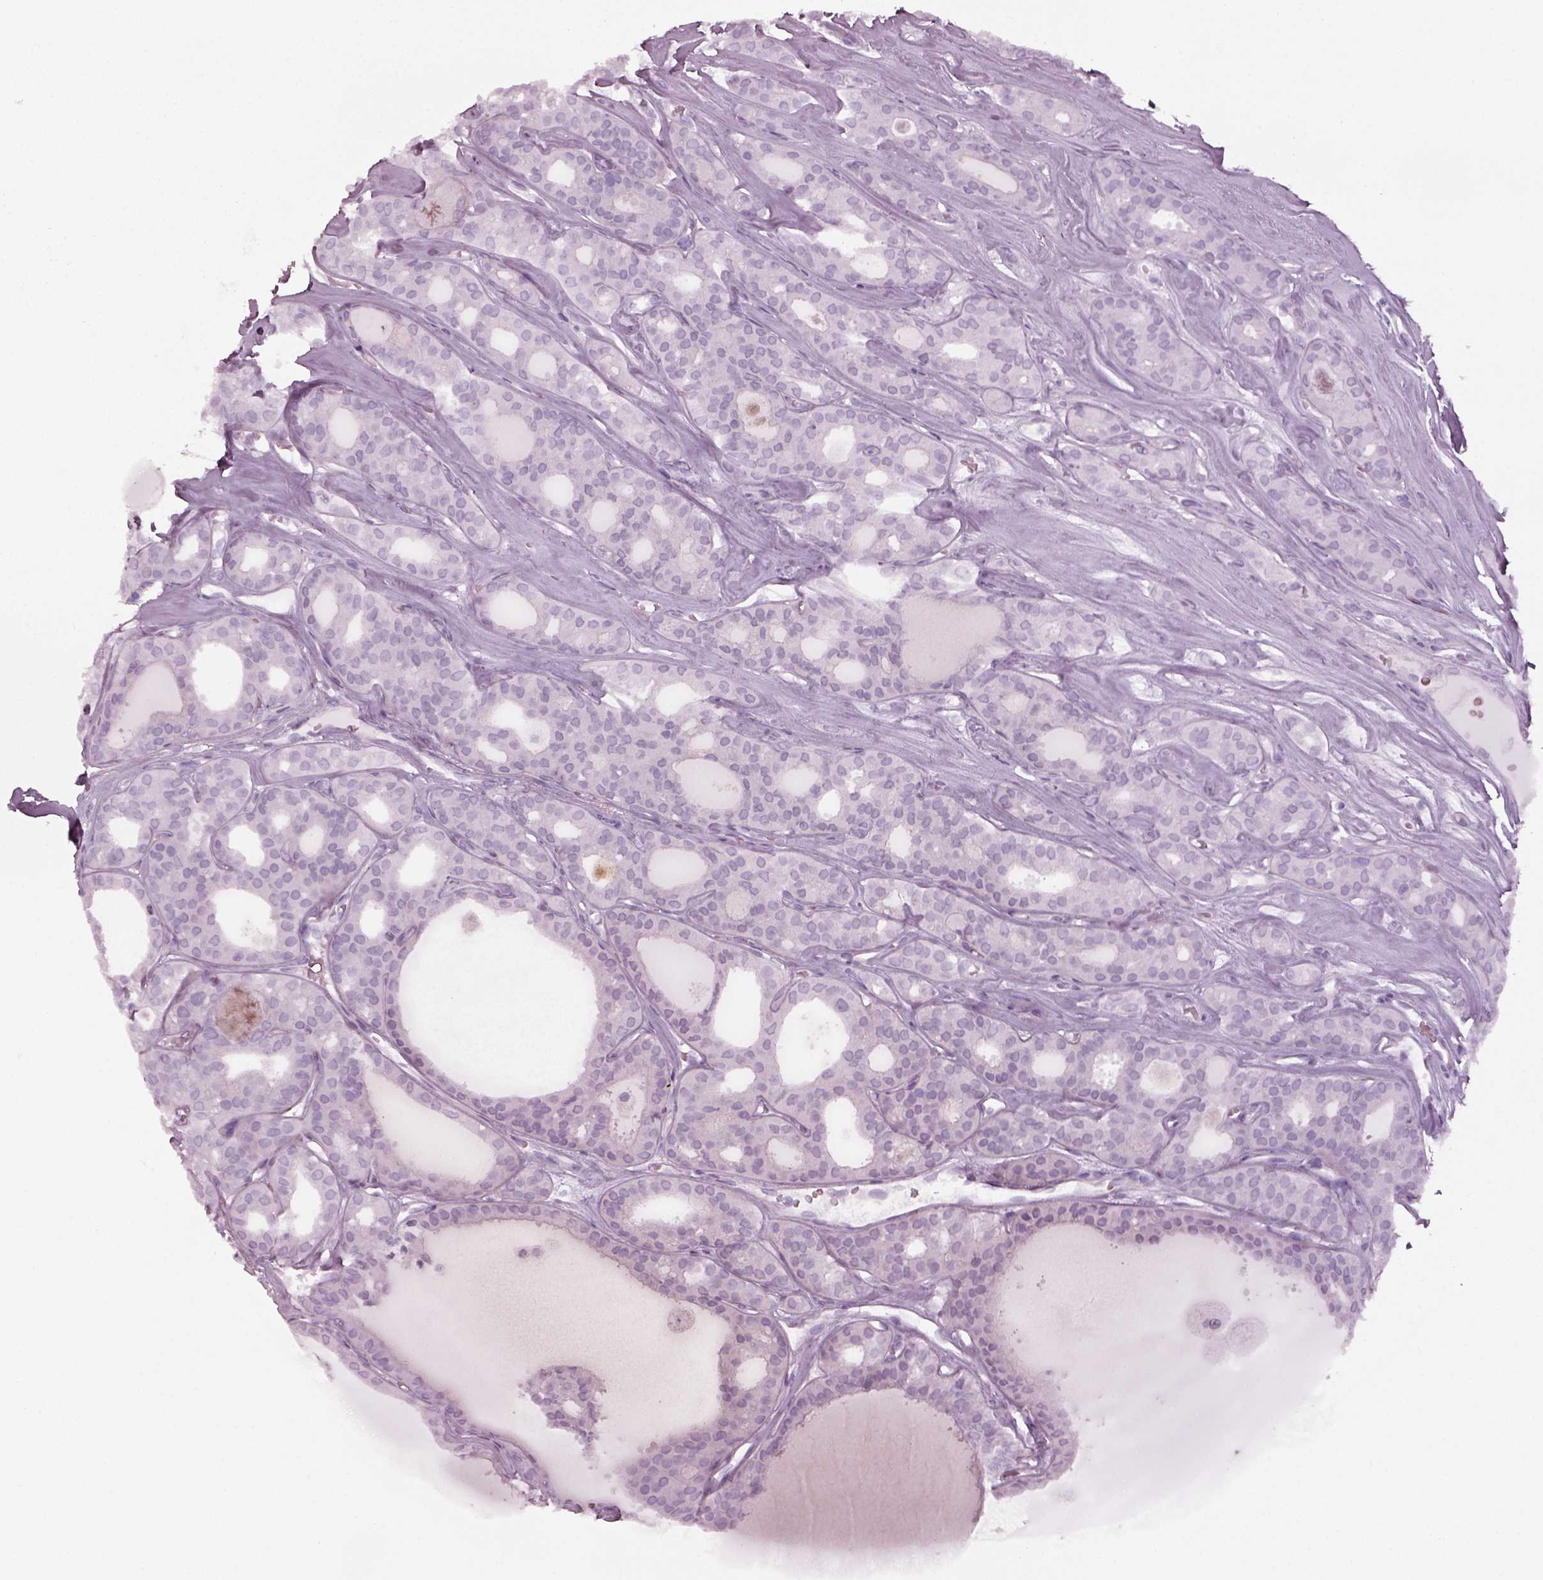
{"staining": {"intensity": "negative", "quantity": "none", "location": "none"}, "tissue": "thyroid cancer", "cell_type": "Tumor cells", "image_type": "cancer", "snomed": [{"axis": "morphology", "description": "Follicular adenoma carcinoma, NOS"}, {"axis": "topography", "description": "Thyroid gland"}], "caption": "A micrograph of thyroid cancer (follicular adenoma carcinoma) stained for a protein reveals no brown staining in tumor cells.", "gene": "SPATA6L", "patient": {"sex": "male", "age": 75}}